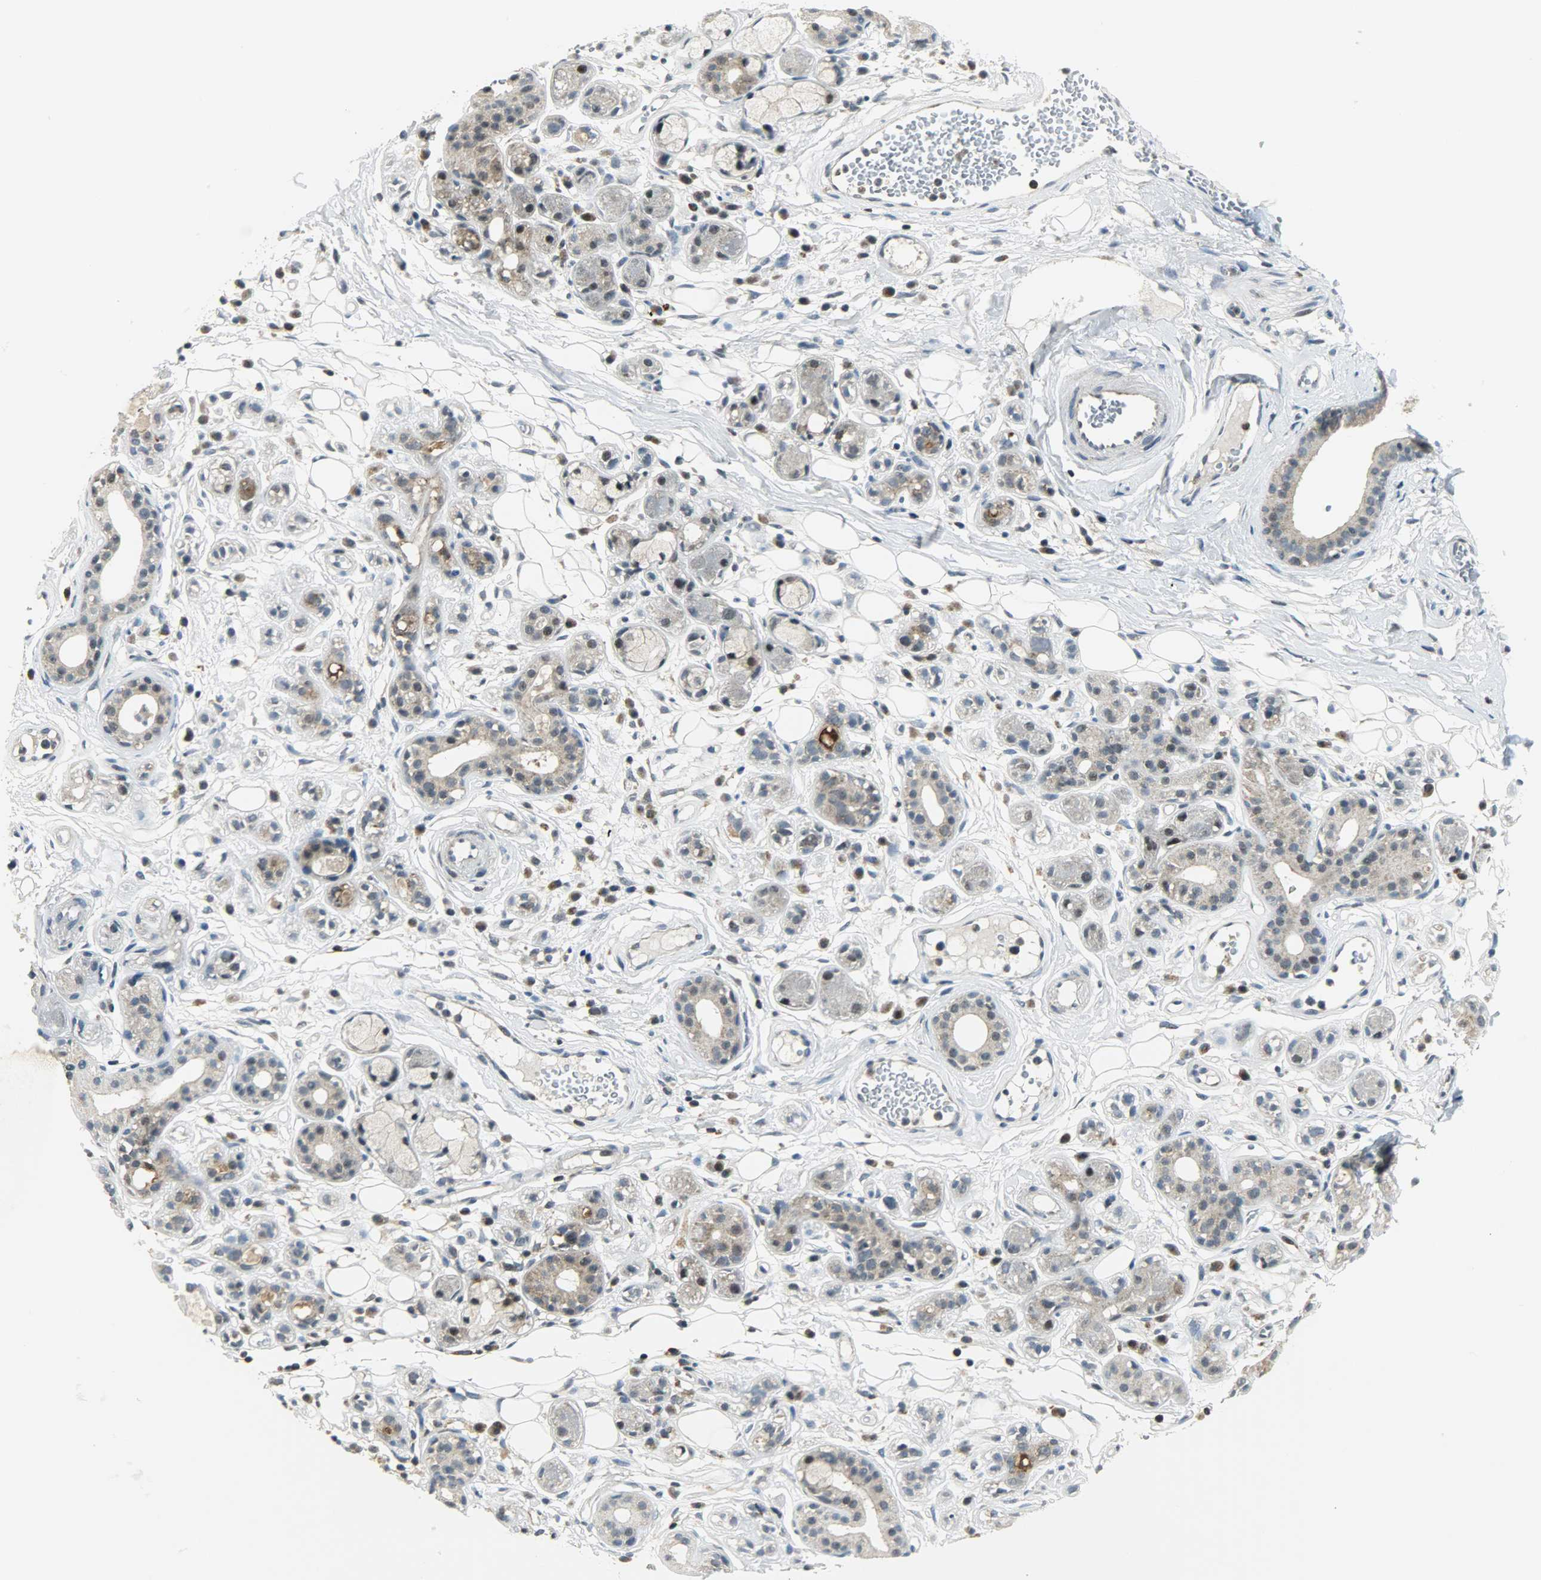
{"staining": {"intensity": "weak", "quantity": "25%-75%", "location": "cytoplasmic/membranous"}, "tissue": "salivary gland", "cell_type": "Glandular cells", "image_type": "normal", "snomed": [{"axis": "morphology", "description": "Normal tissue, NOS"}, {"axis": "topography", "description": "Salivary gland"}], "caption": "The immunohistochemical stain shows weak cytoplasmic/membranous positivity in glandular cells of unremarkable salivary gland.", "gene": "IL15", "patient": {"sex": "male", "age": 54}}